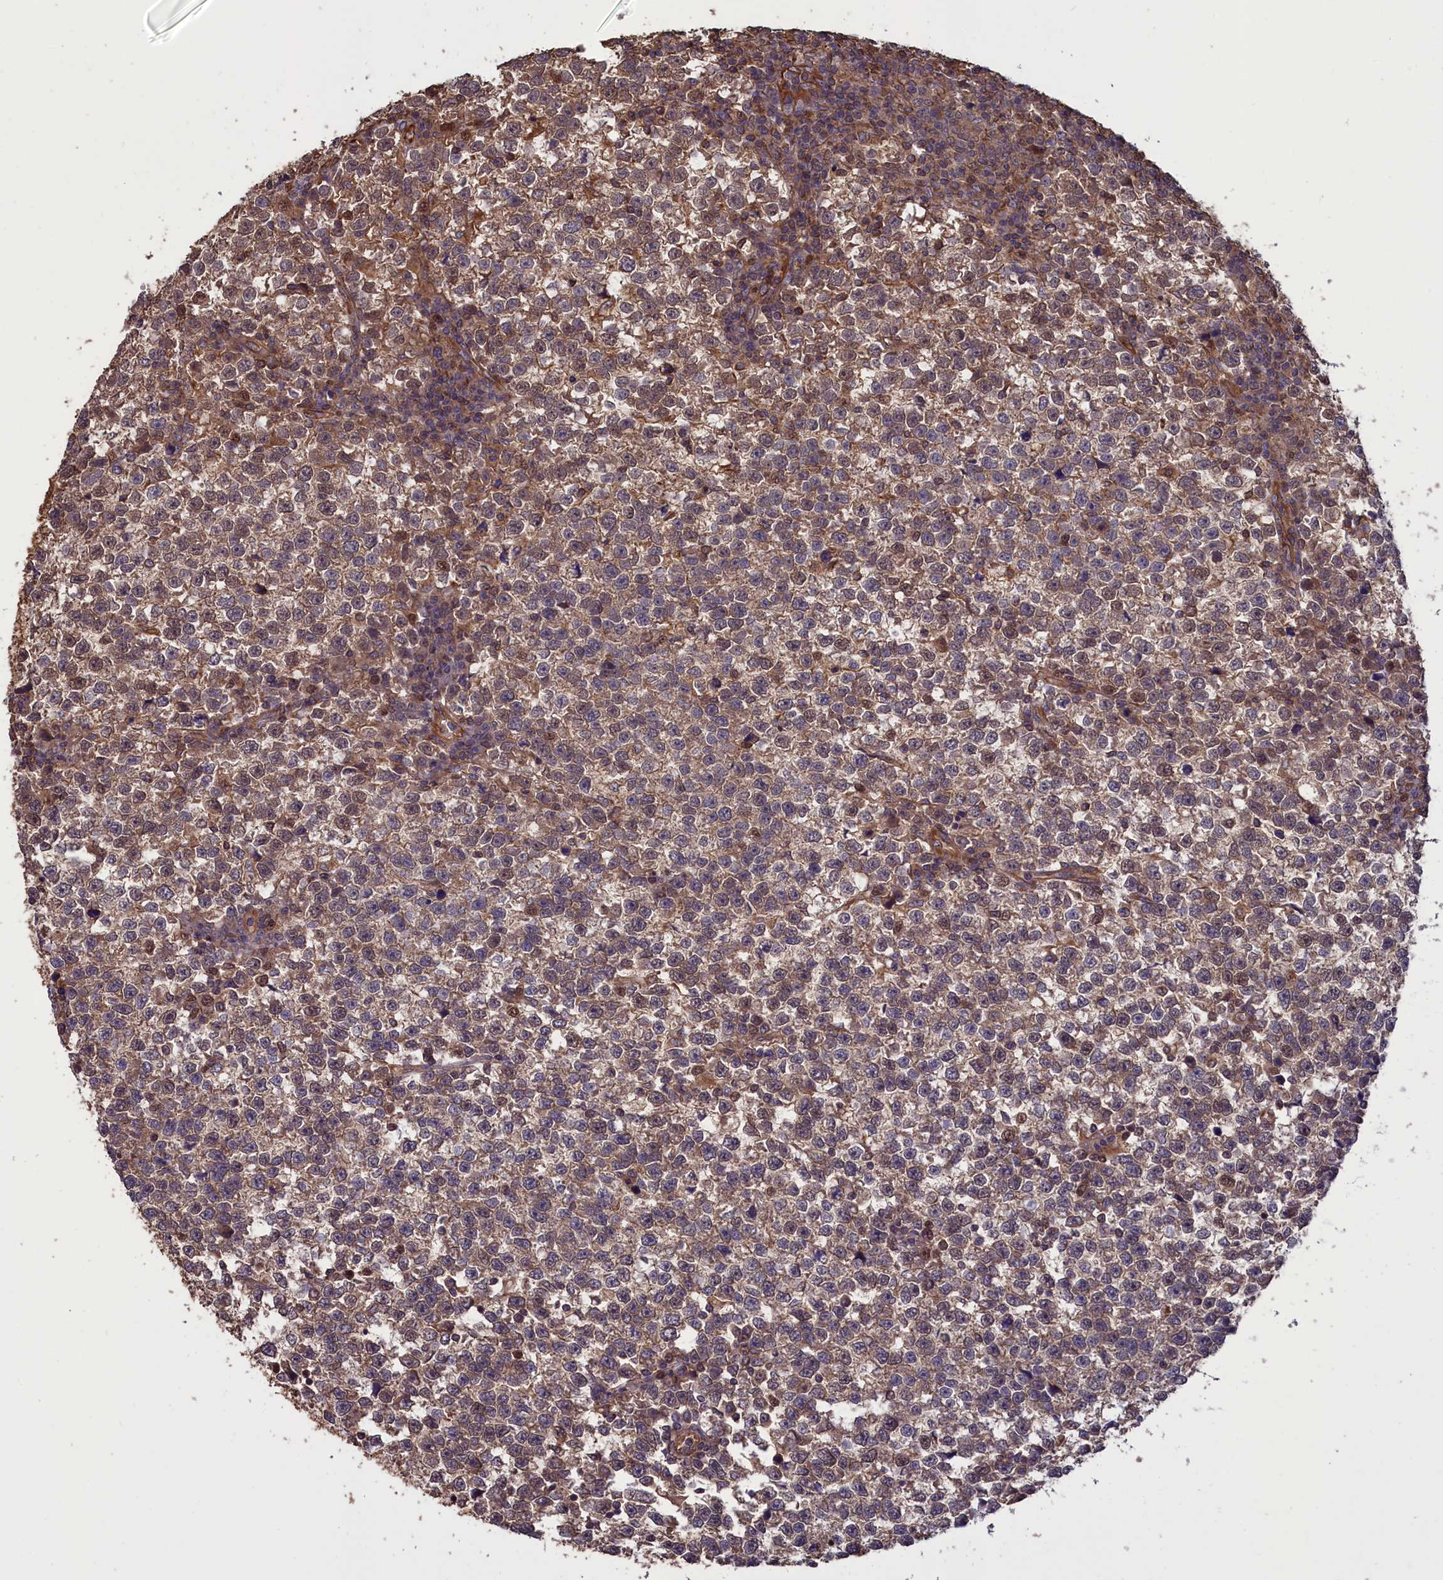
{"staining": {"intensity": "weak", "quantity": "25%-75%", "location": "cytoplasmic/membranous,nuclear"}, "tissue": "testis cancer", "cell_type": "Tumor cells", "image_type": "cancer", "snomed": [{"axis": "morphology", "description": "Normal tissue, NOS"}, {"axis": "morphology", "description": "Seminoma, NOS"}, {"axis": "topography", "description": "Testis"}], "caption": "Testis seminoma was stained to show a protein in brown. There is low levels of weak cytoplasmic/membranous and nuclear expression in approximately 25%-75% of tumor cells.", "gene": "DAPK3", "patient": {"sex": "male", "age": 43}}